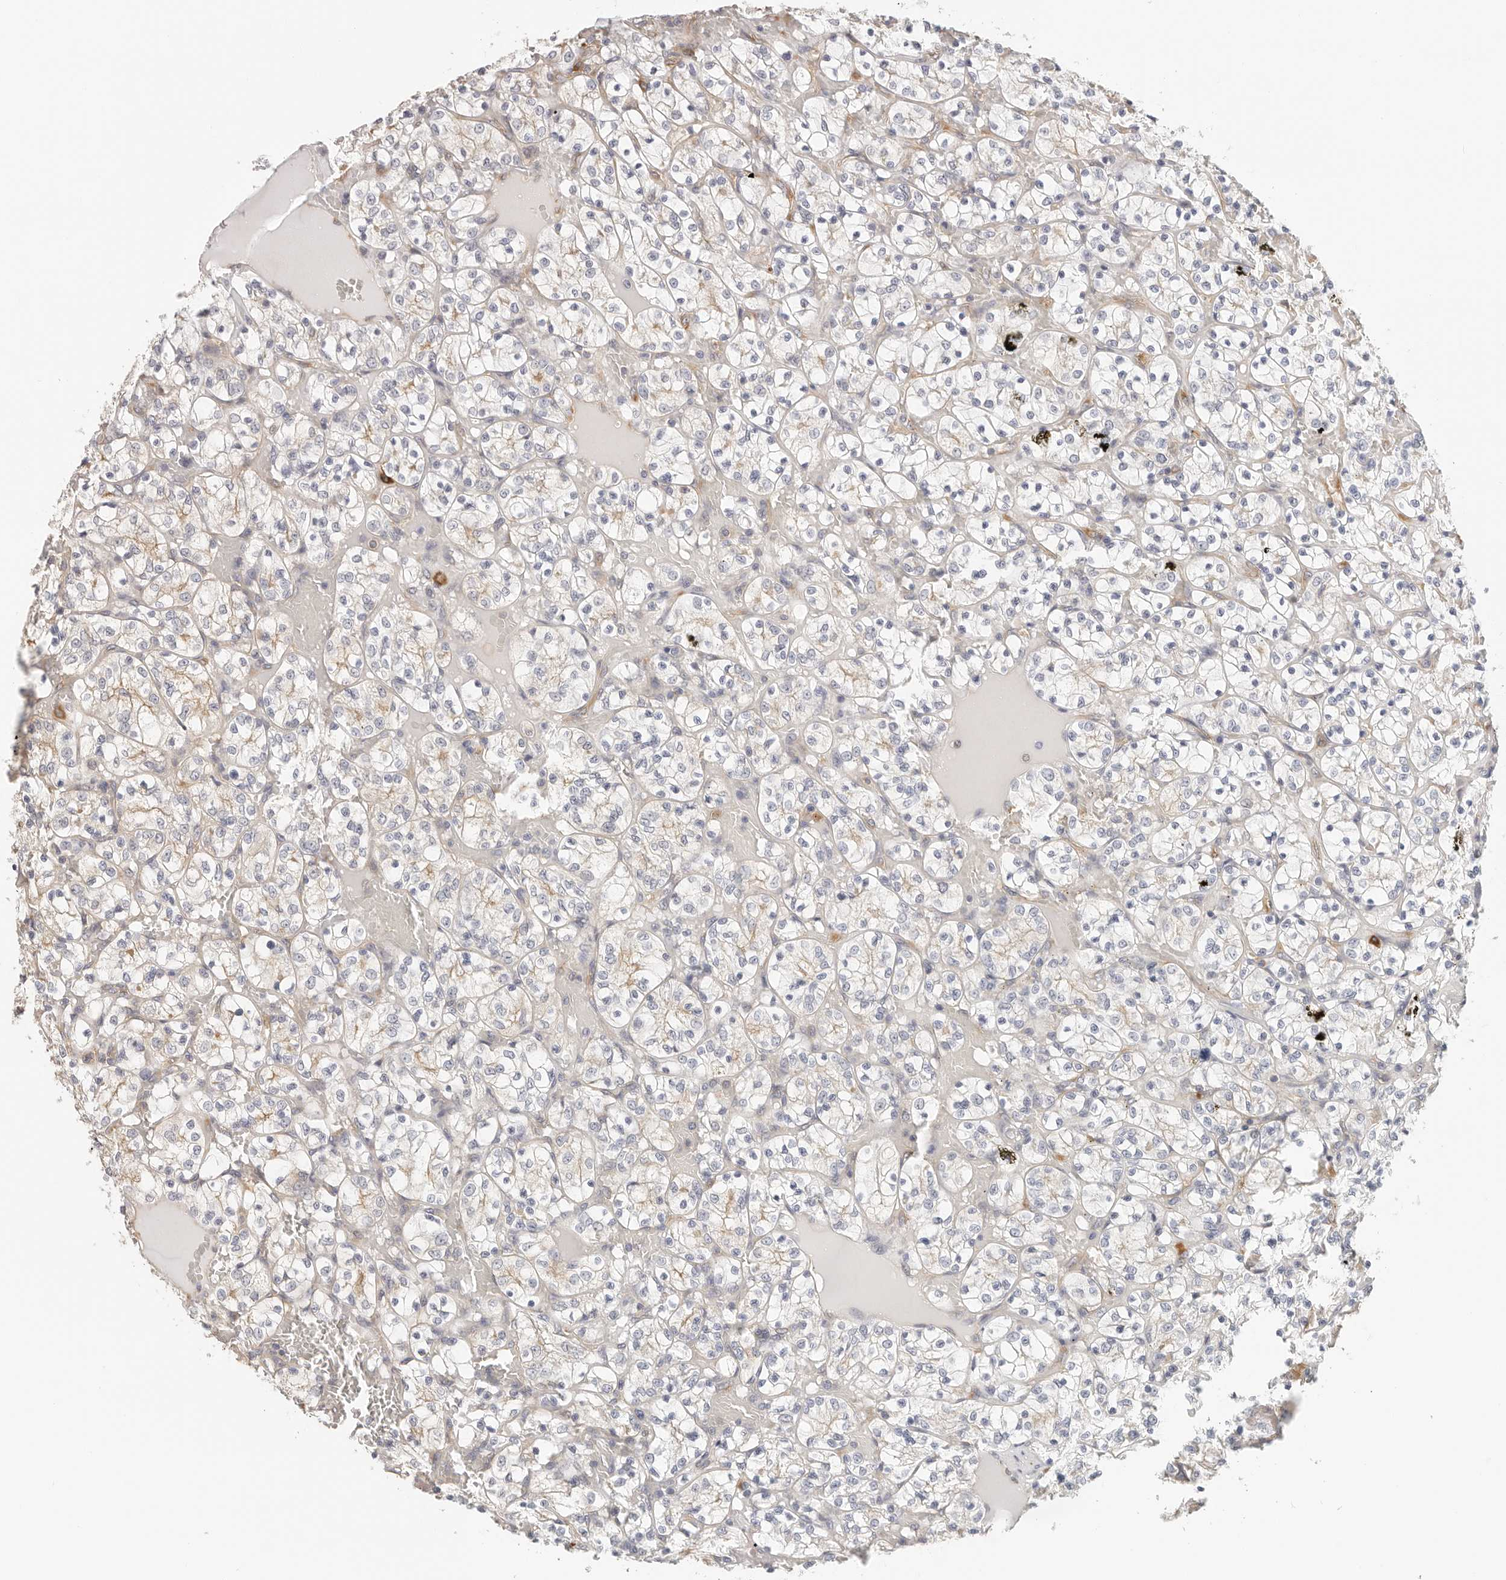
{"staining": {"intensity": "negative", "quantity": "none", "location": "none"}, "tissue": "renal cancer", "cell_type": "Tumor cells", "image_type": "cancer", "snomed": [{"axis": "morphology", "description": "Adenocarcinoma, NOS"}, {"axis": "topography", "description": "Kidney"}], "caption": "DAB (3,3'-diaminobenzidine) immunohistochemical staining of human adenocarcinoma (renal) displays no significant staining in tumor cells. (Stains: DAB (3,3'-diaminobenzidine) immunohistochemistry (IHC) with hematoxylin counter stain, Microscopy: brightfield microscopy at high magnification).", "gene": "AFDN", "patient": {"sex": "female", "age": 69}}